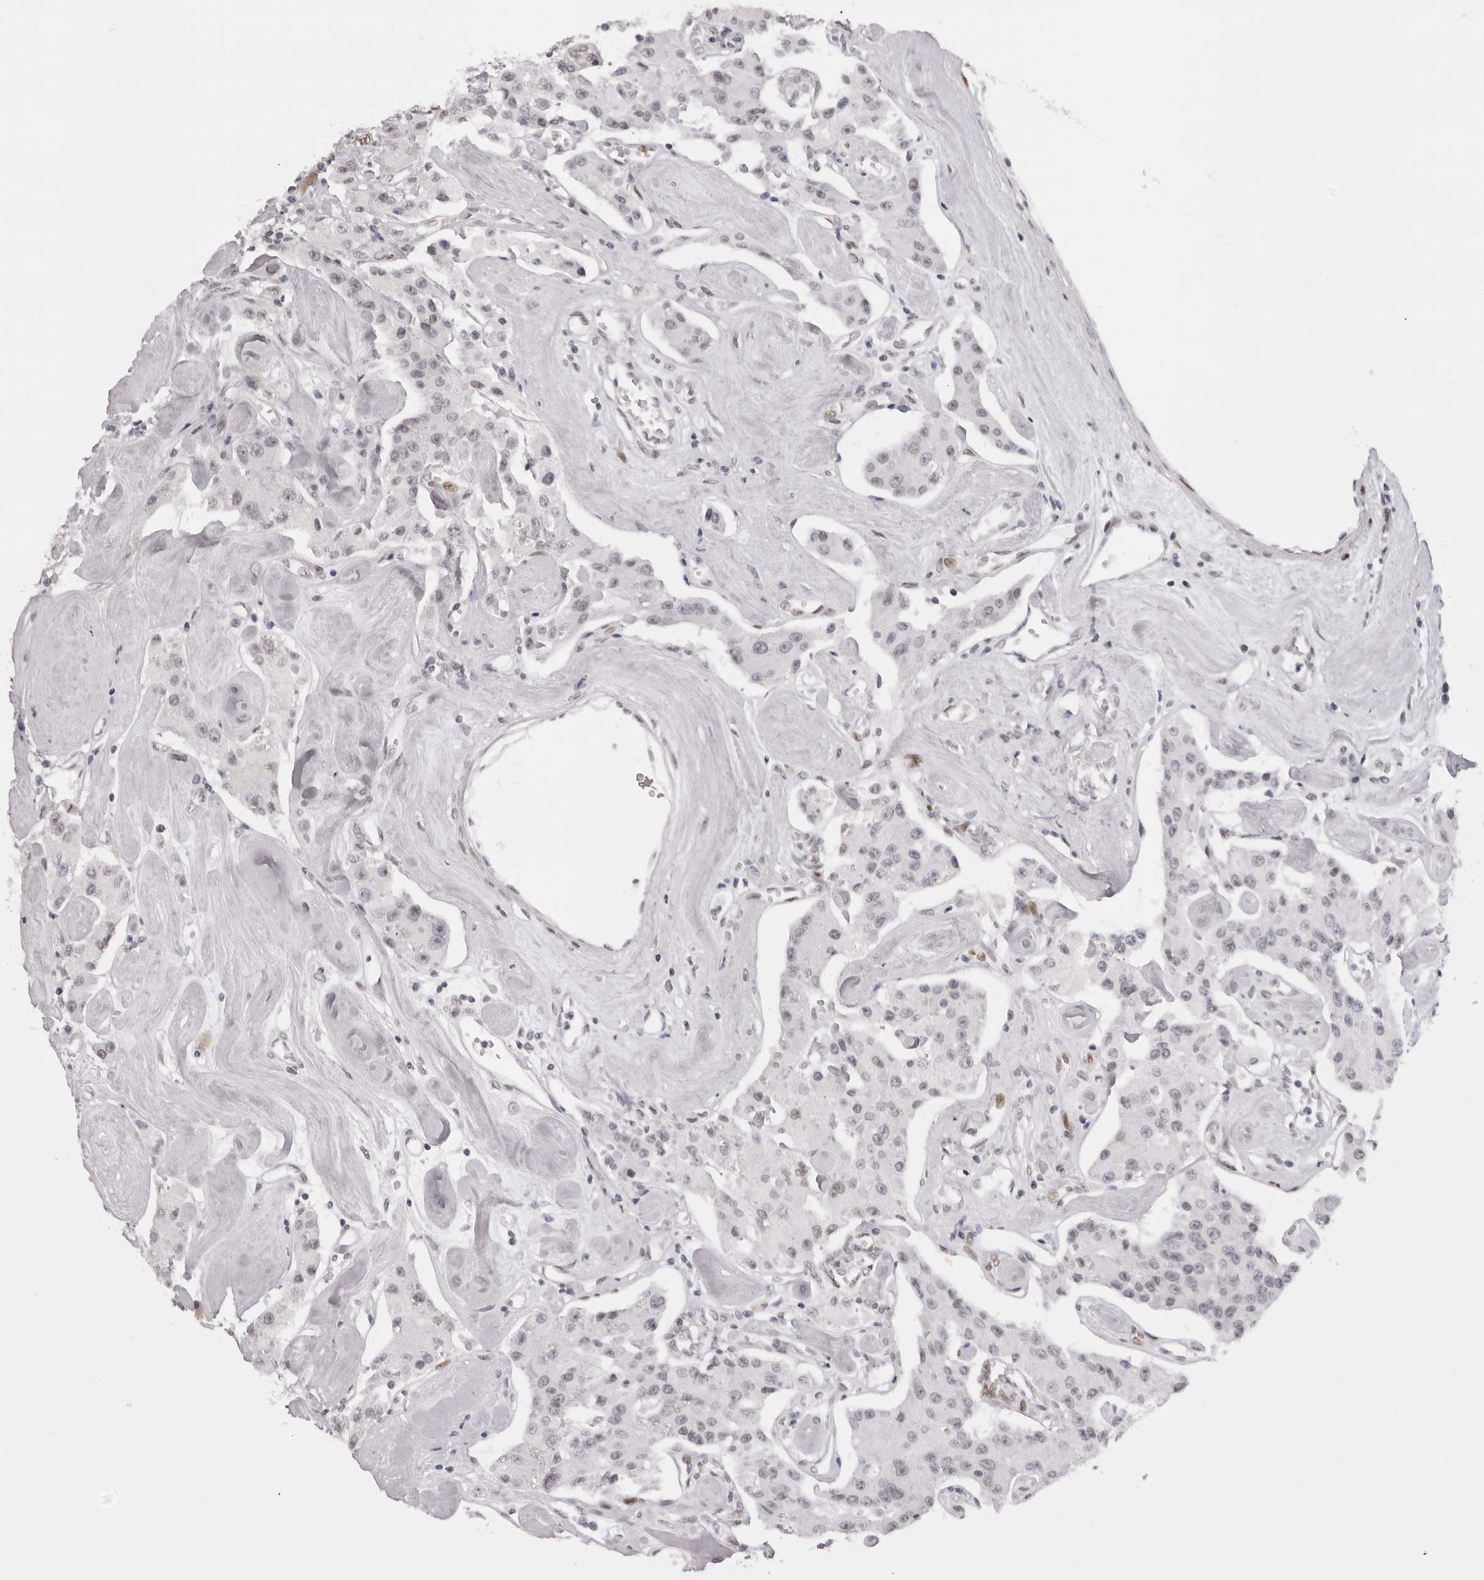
{"staining": {"intensity": "negative", "quantity": "none", "location": "none"}, "tissue": "carcinoid", "cell_type": "Tumor cells", "image_type": "cancer", "snomed": [{"axis": "morphology", "description": "Carcinoid, malignant, NOS"}, {"axis": "topography", "description": "Pancreas"}], "caption": "Malignant carcinoid was stained to show a protein in brown. There is no significant expression in tumor cells. Brightfield microscopy of immunohistochemistry stained with DAB (brown) and hematoxylin (blue), captured at high magnification.", "gene": "MAFK", "patient": {"sex": "male", "age": 41}}